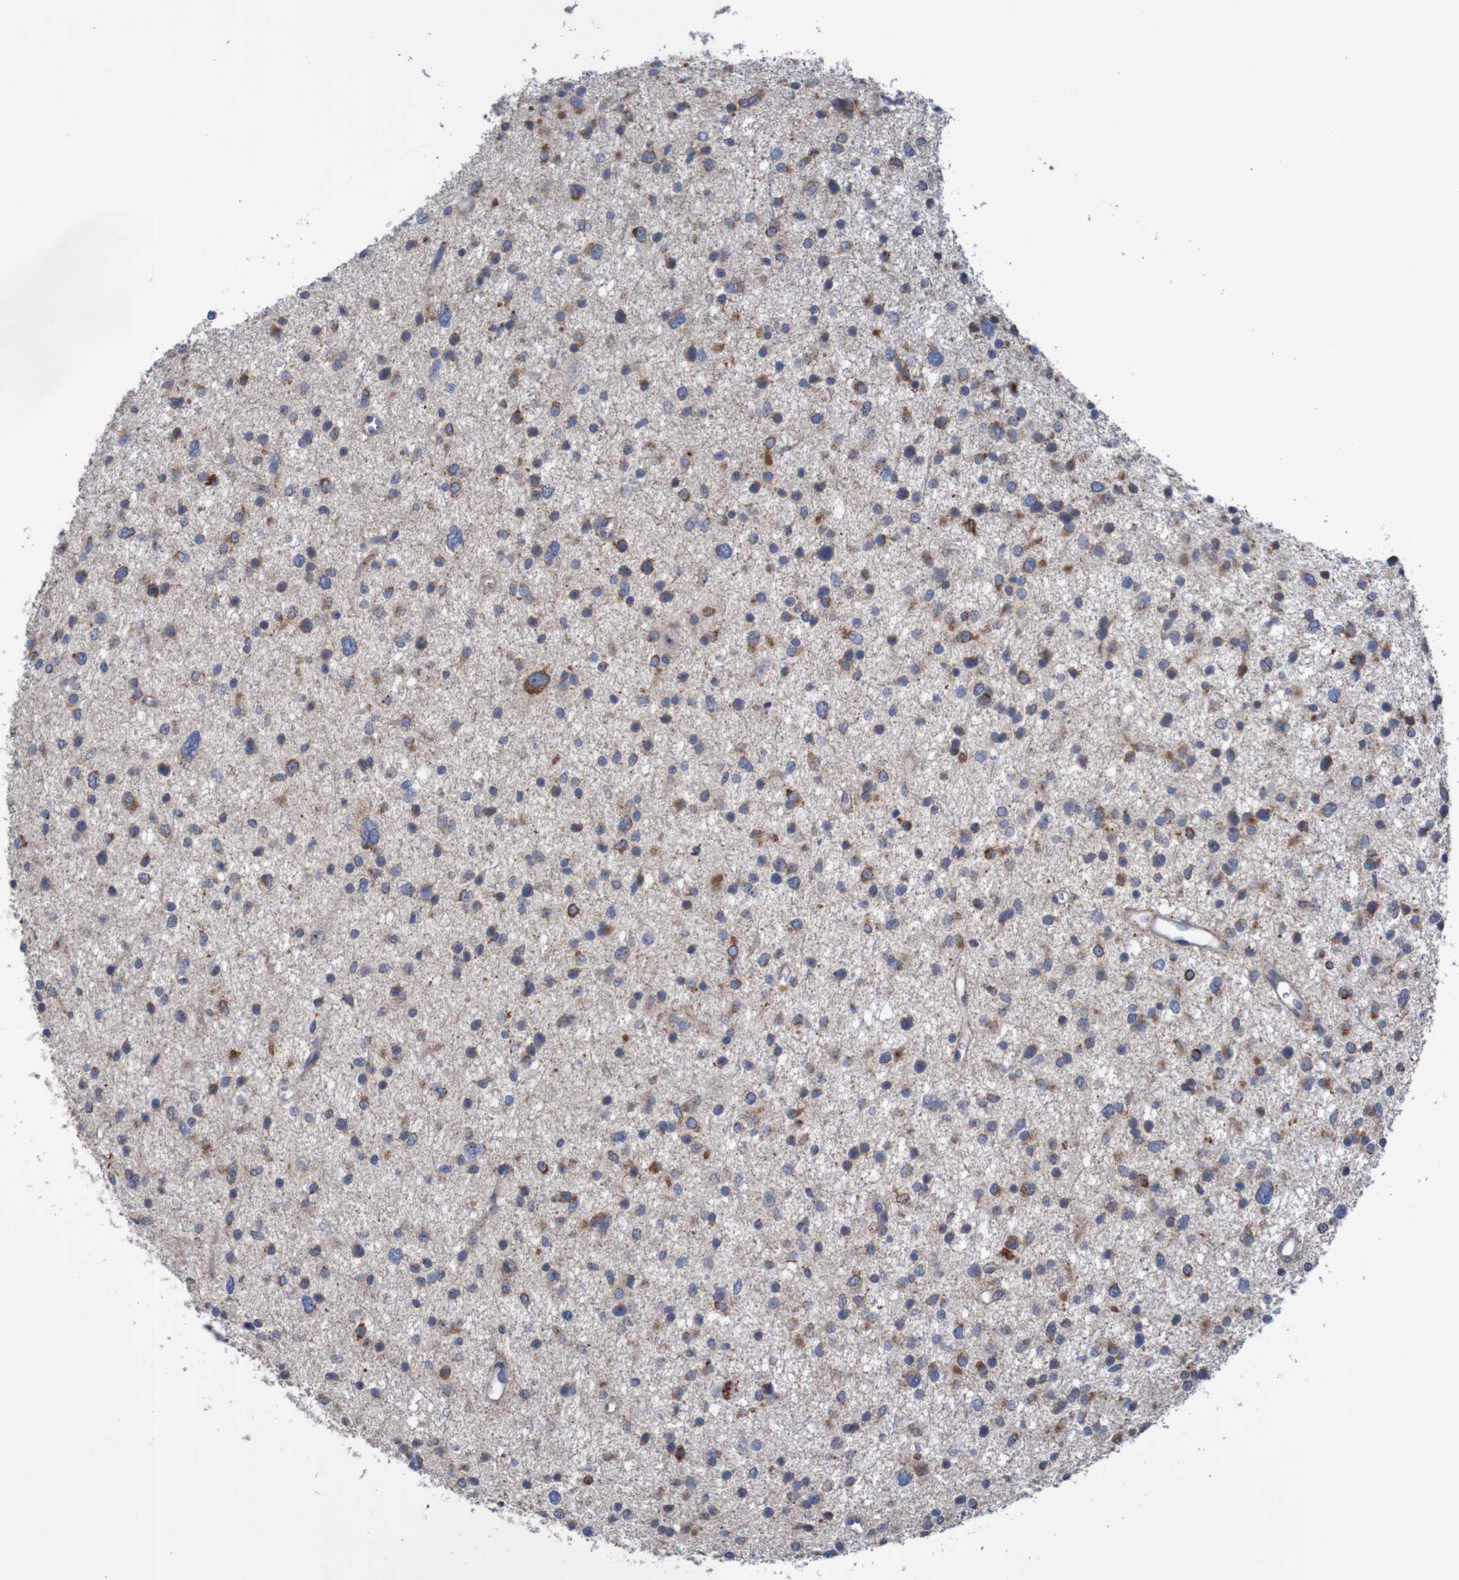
{"staining": {"intensity": "moderate", "quantity": "<25%", "location": "cytoplasmic/membranous"}, "tissue": "glioma", "cell_type": "Tumor cells", "image_type": "cancer", "snomed": [{"axis": "morphology", "description": "Glioma, malignant, Low grade"}, {"axis": "topography", "description": "Brain"}], "caption": "The micrograph shows immunohistochemical staining of malignant glioma (low-grade). There is moderate cytoplasmic/membranous positivity is seen in approximately <25% of tumor cells. The staining was performed using DAB to visualize the protein expression in brown, while the nuclei were stained in blue with hematoxylin (Magnification: 20x).", "gene": "ANGPT4", "patient": {"sex": "female", "age": 37}}